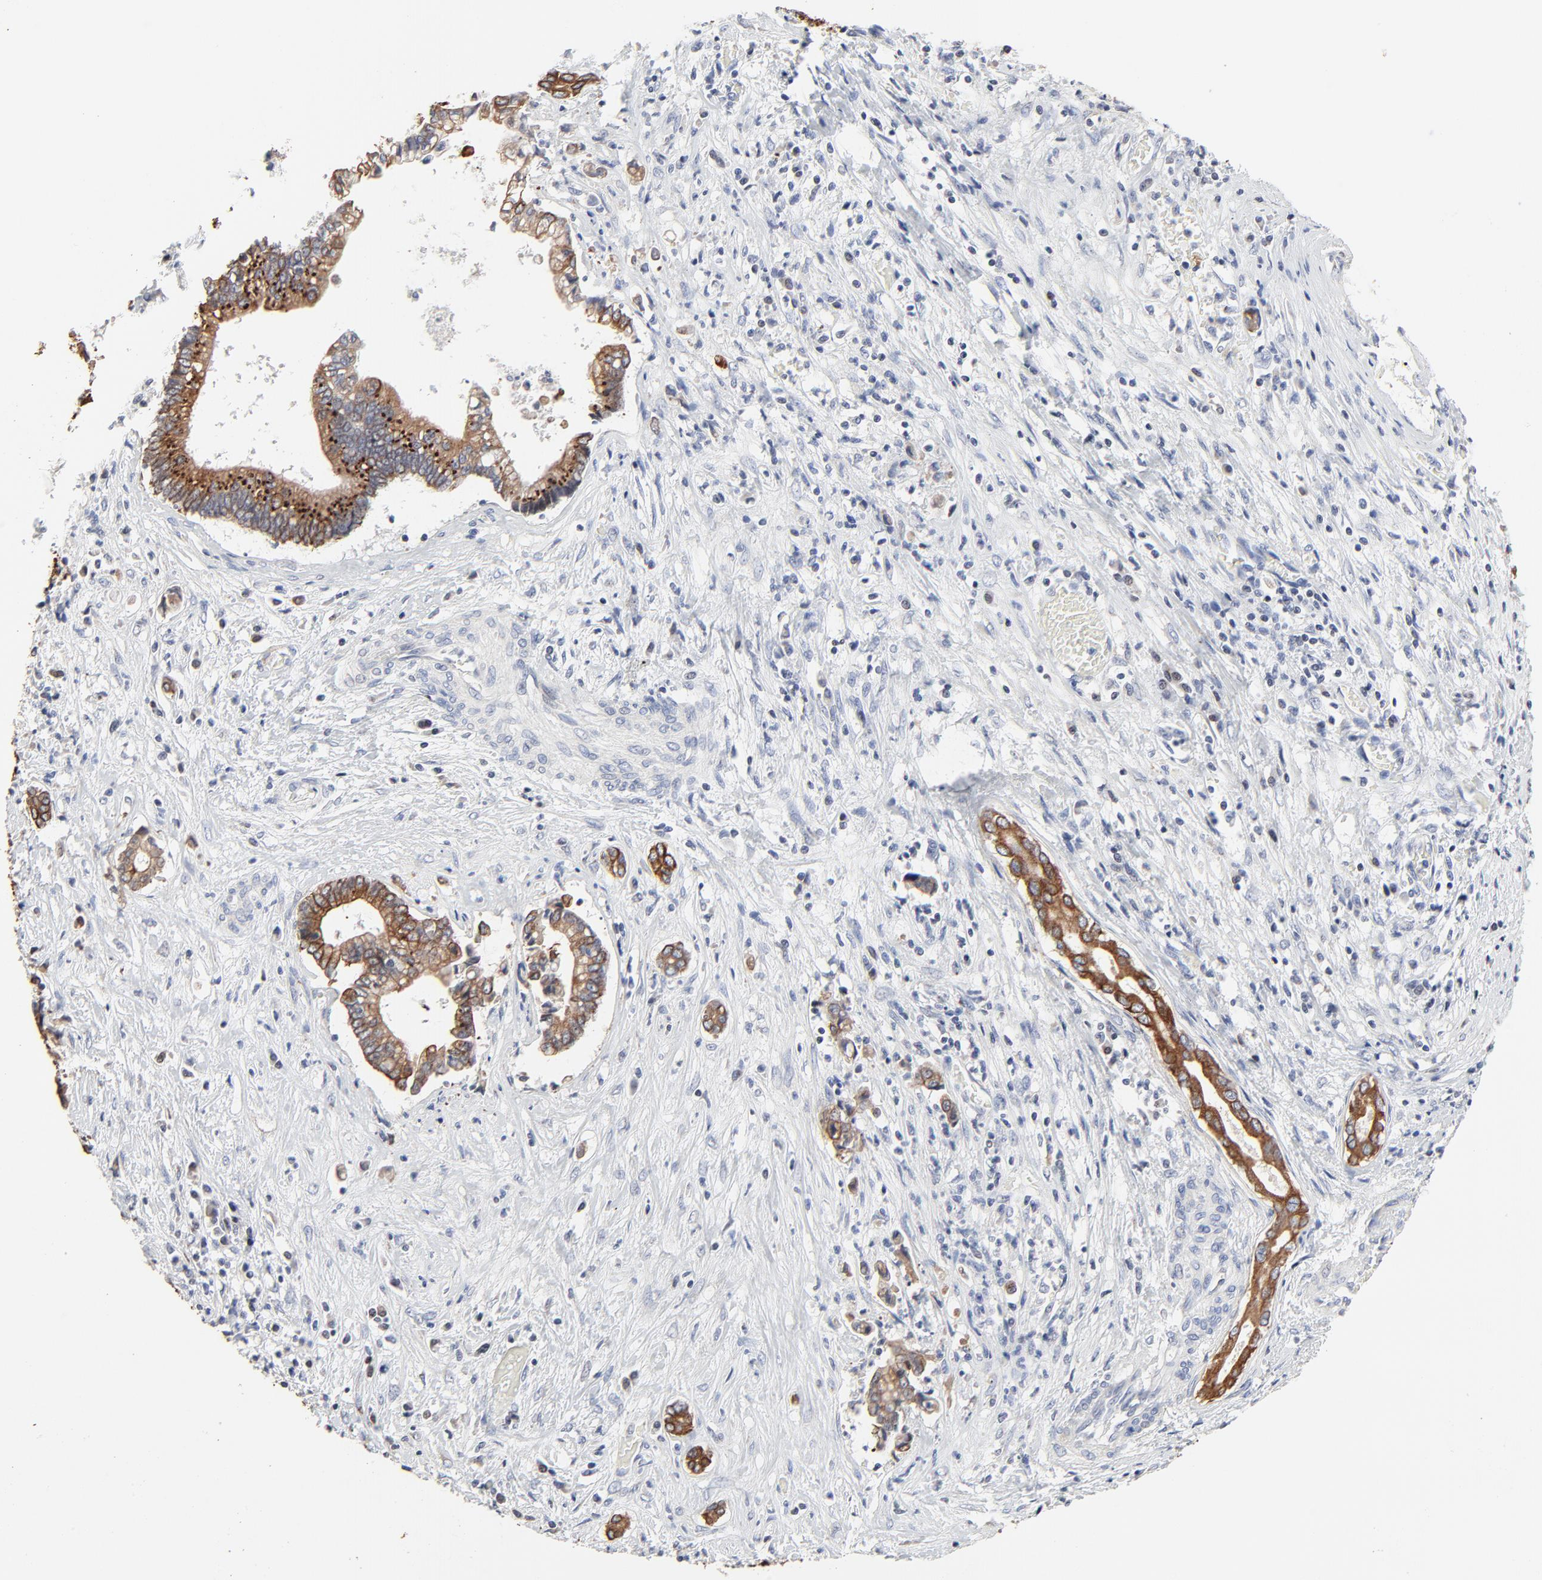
{"staining": {"intensity": "strong", "quantity": ">75%", "location": "cytoplasmic/membranous"}, "tissue": "liver cancer", "cell_type": "Tumor cells", "image_type": "cancer", "snomed": [{"axis": "morphology", "description": "Cholangiocarcinoma"}, {"axis": "topography", "description": "Liver"}], "caption": "A histopathology image of human liver cancer (cholangiocarcinoma) stained for a protein exhibits strong cytoplasmic/membranous brown staining in tumor cells.", "gene": "LNX1", "patient": {"sex": "male", "age": 57}}